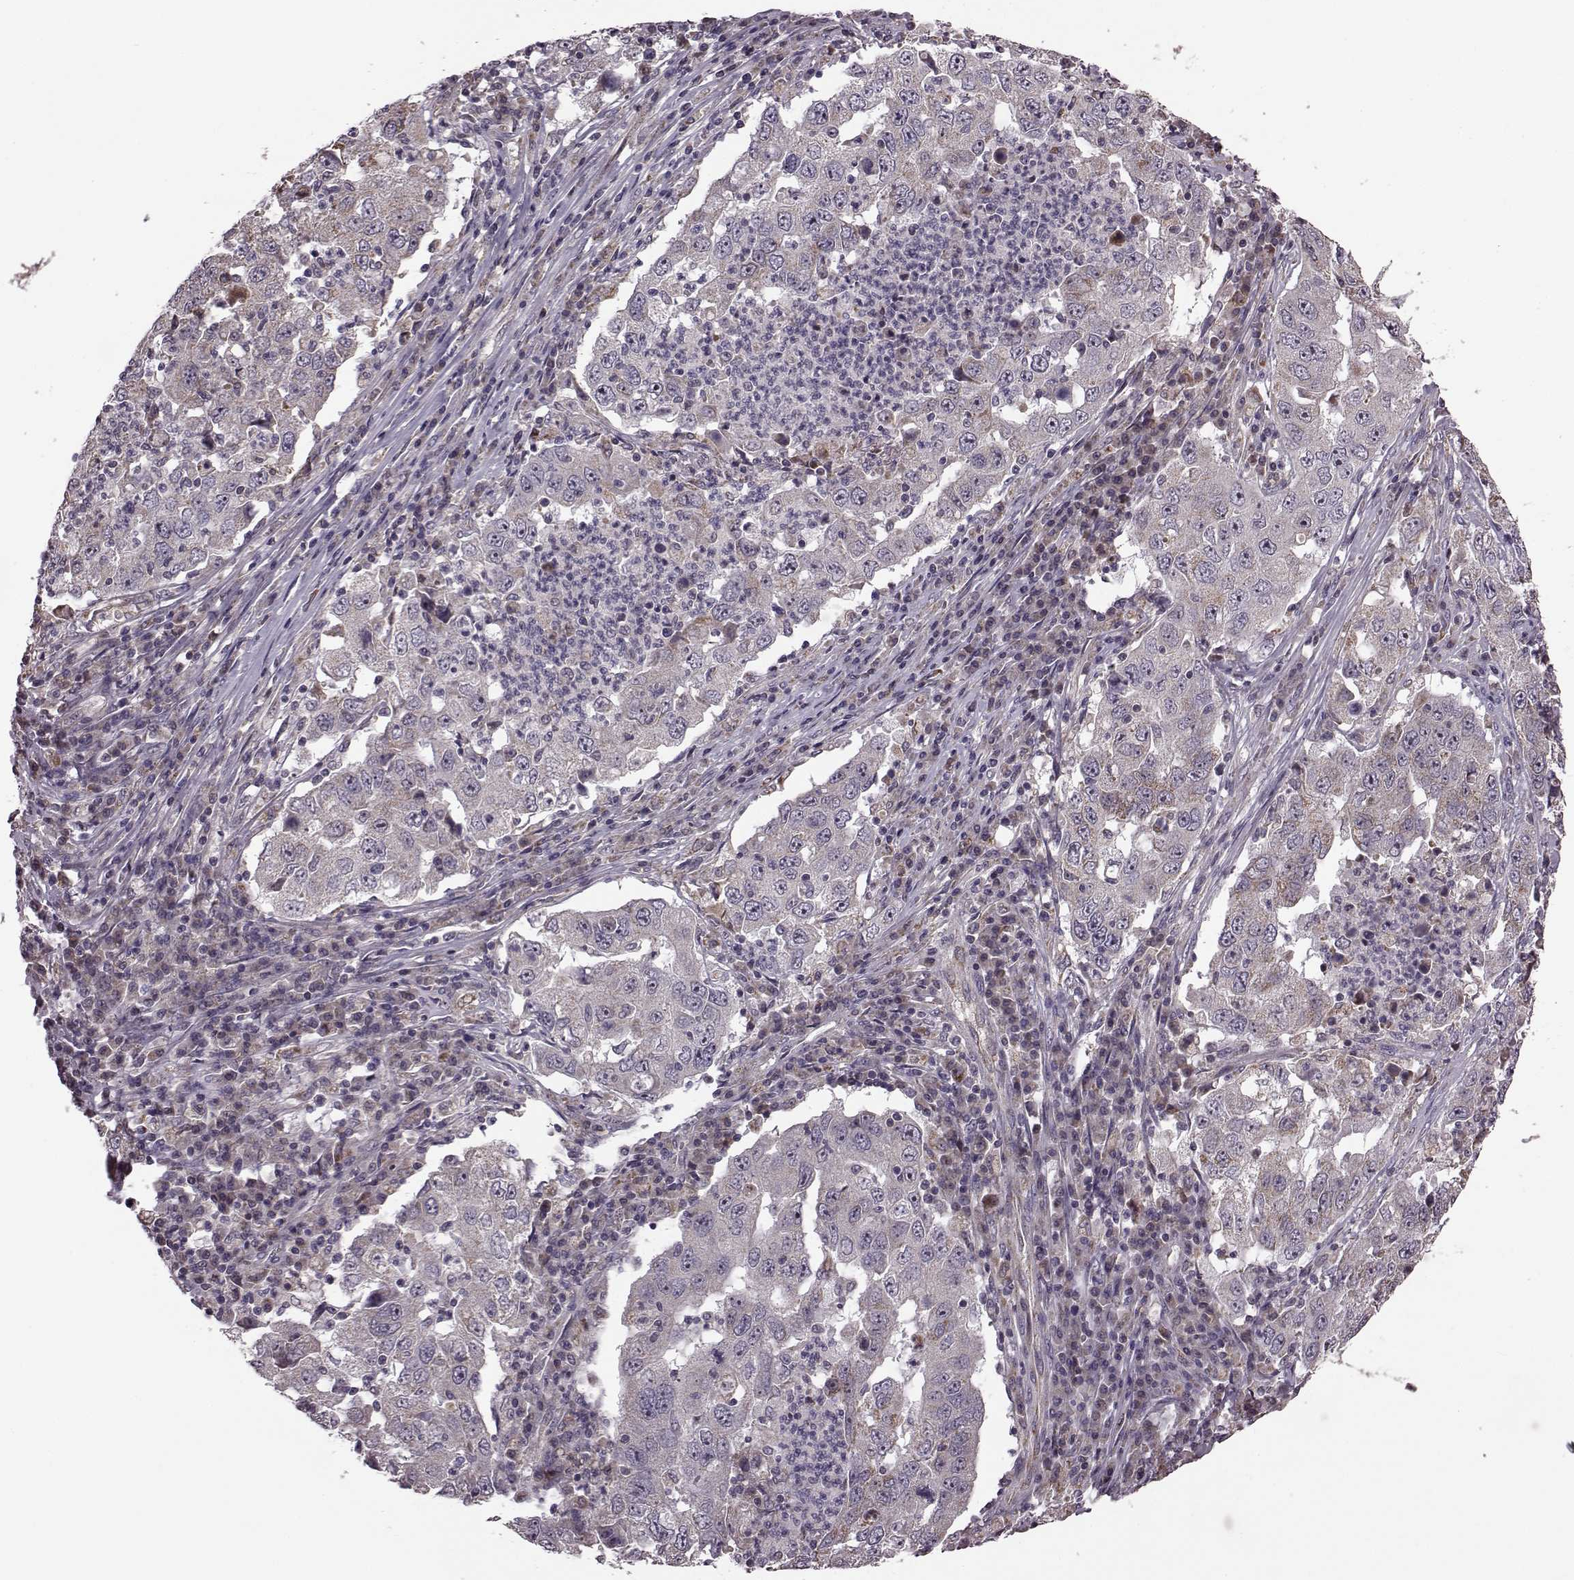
{"staining": {"intensity": "weak", "quantity": "<25%", "location": "cytoplasmic/membranous"}, "tissue": "lung cancer", "cell_type": "Tumor cells", "image_type": "cancer", "snomed": [{"axis": "morphology", "description": "Adenocarcinoma, NOS"}, {"axis": "topography", "description": "Lung"}], "caption": "Tumor cells are negative for protein expression in human lung cancer.", "gene": "PUDP", "patient": {"sex": "male", "age": 73}}